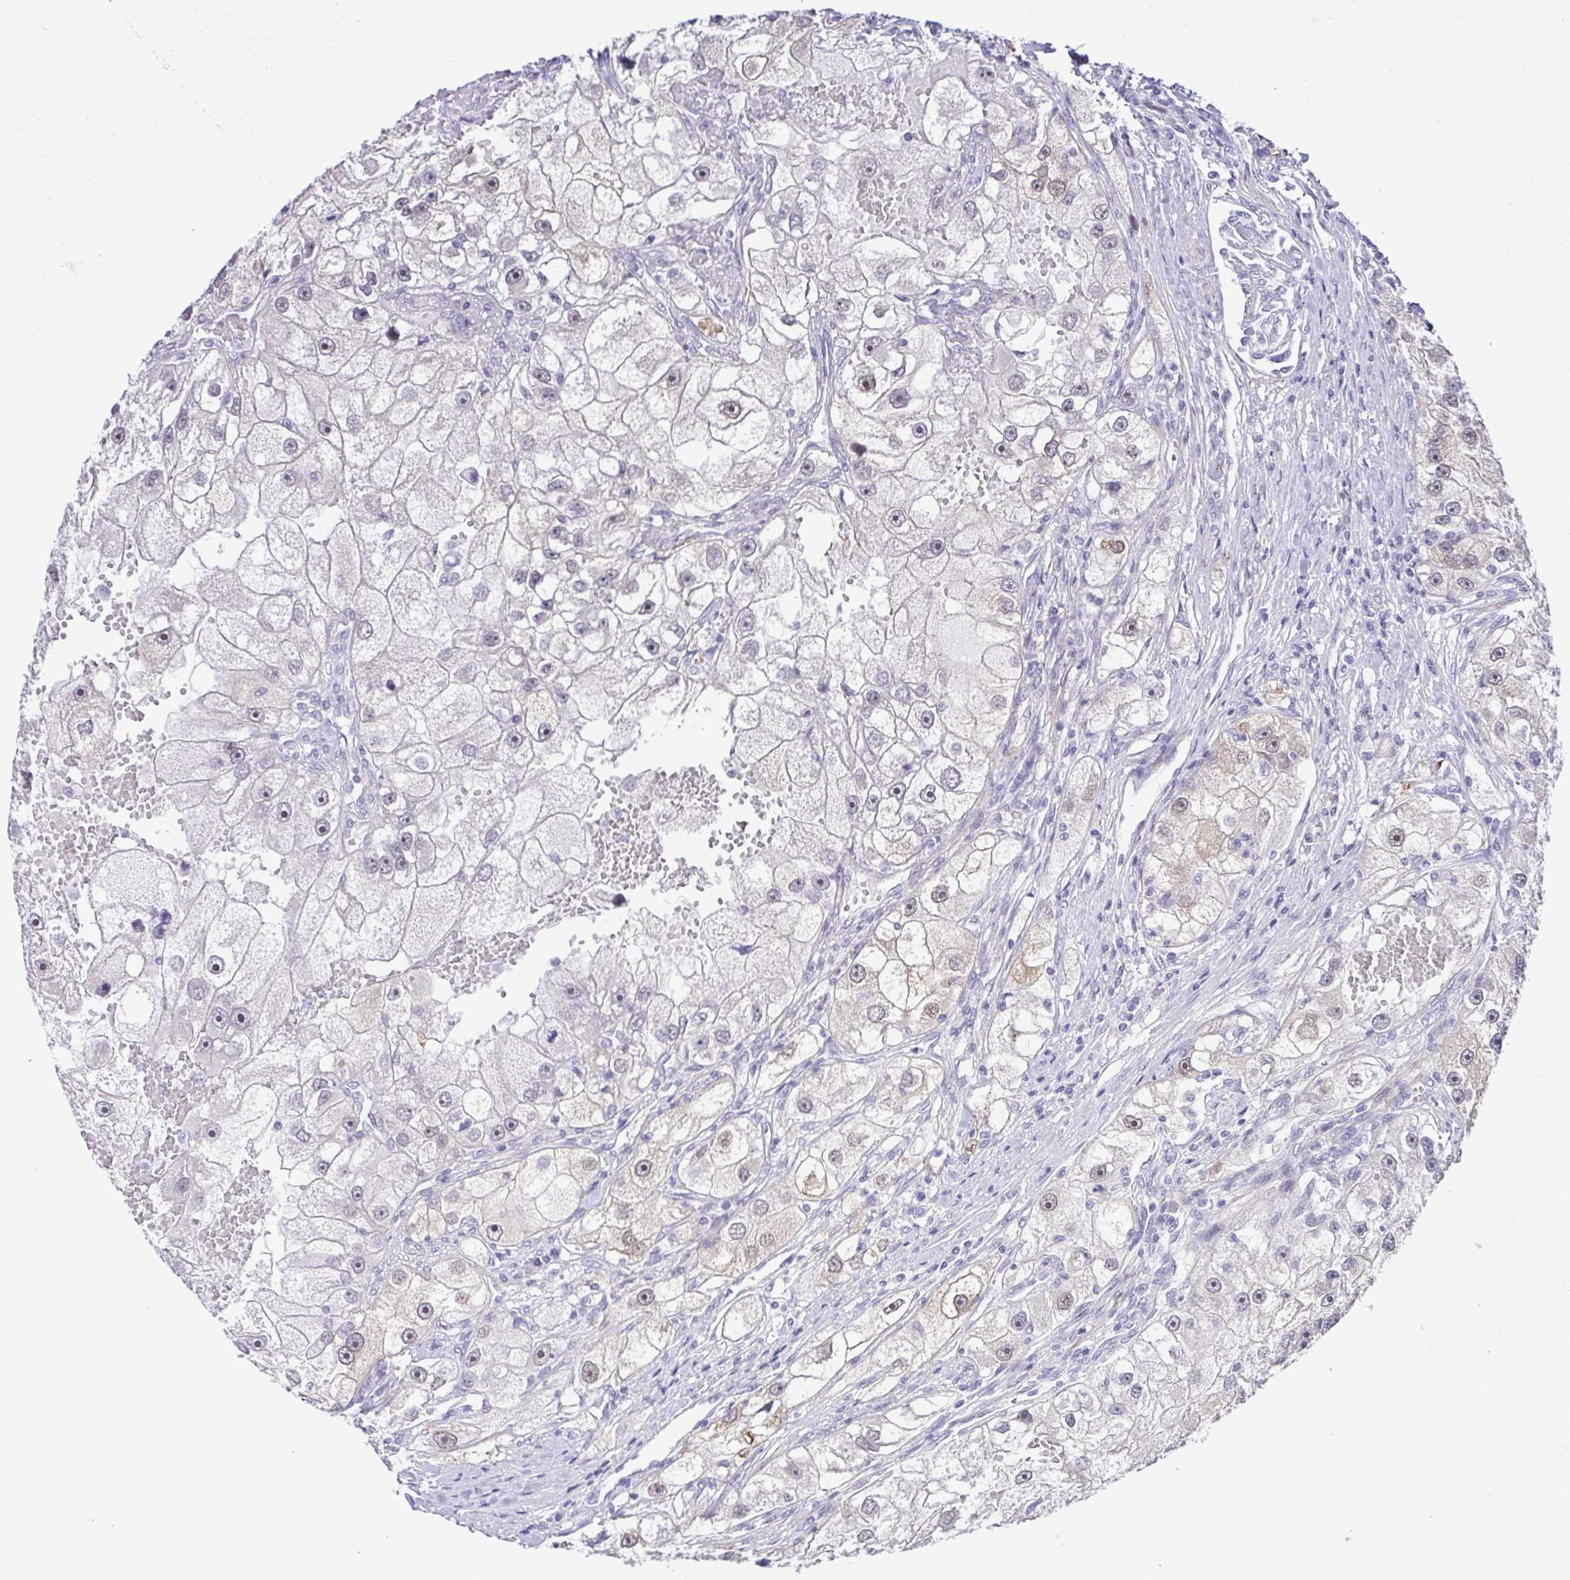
{"staining": {"intensity": "weak", "quantity": "<25%", "location": "cytoplasmic/membranous,nuclear"}, "tissue": "renal cancer", "cell_type": "Tumor cells", "image_type": "cancer", "snomed": [{"axis": "morphology", "description": "Adenocarcinoma, NOS"}, {"axis": "topography", "description": "Kidney"}], "caption": "There is no significant positivity in tumor cells of renal adenocarcinoma. (DAB immunohistochemistry with hematoxylin counter stain).", "gene": "DCLK2", "patient": {"sex": "male", "age": 63}}